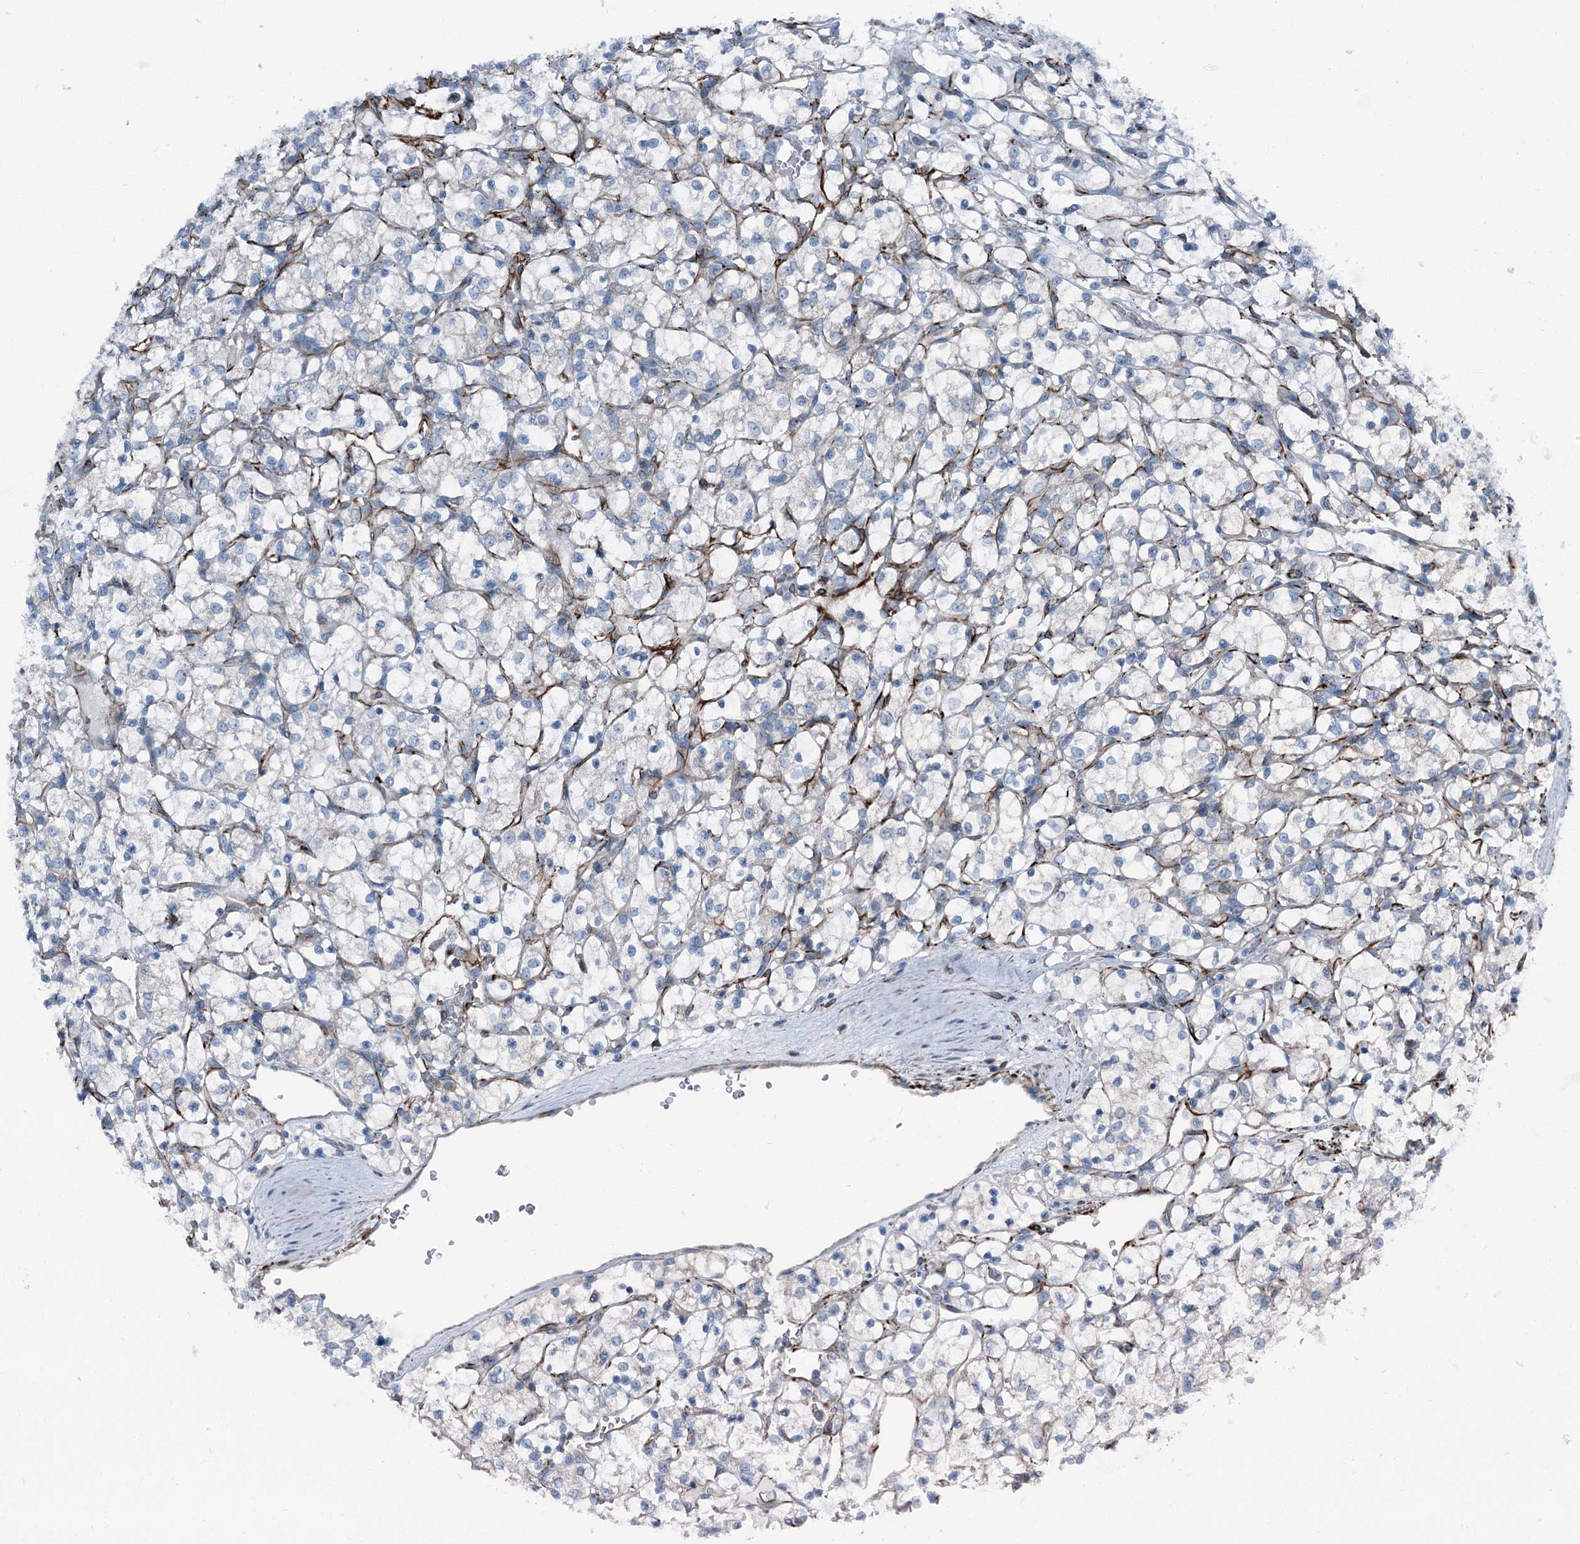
{"staining": {"intensity": "negative", "quantity": "none", "location": "none"}, "tissue": "renal cancer", "cell_type": "Tumor cells", "image_type": "cancer", "snomed": [{"axis": "morphology", "description": "Adenocarcinoma, NOS"}, {"axis": "topography", "description": "Kidney"}], "caption": "This is an immunohistochemistry (IHC) image of human renal cancer. There is no staining in tumor cells.", "gene": "AXL", "patient": {"sex": "female", "age": 69}}